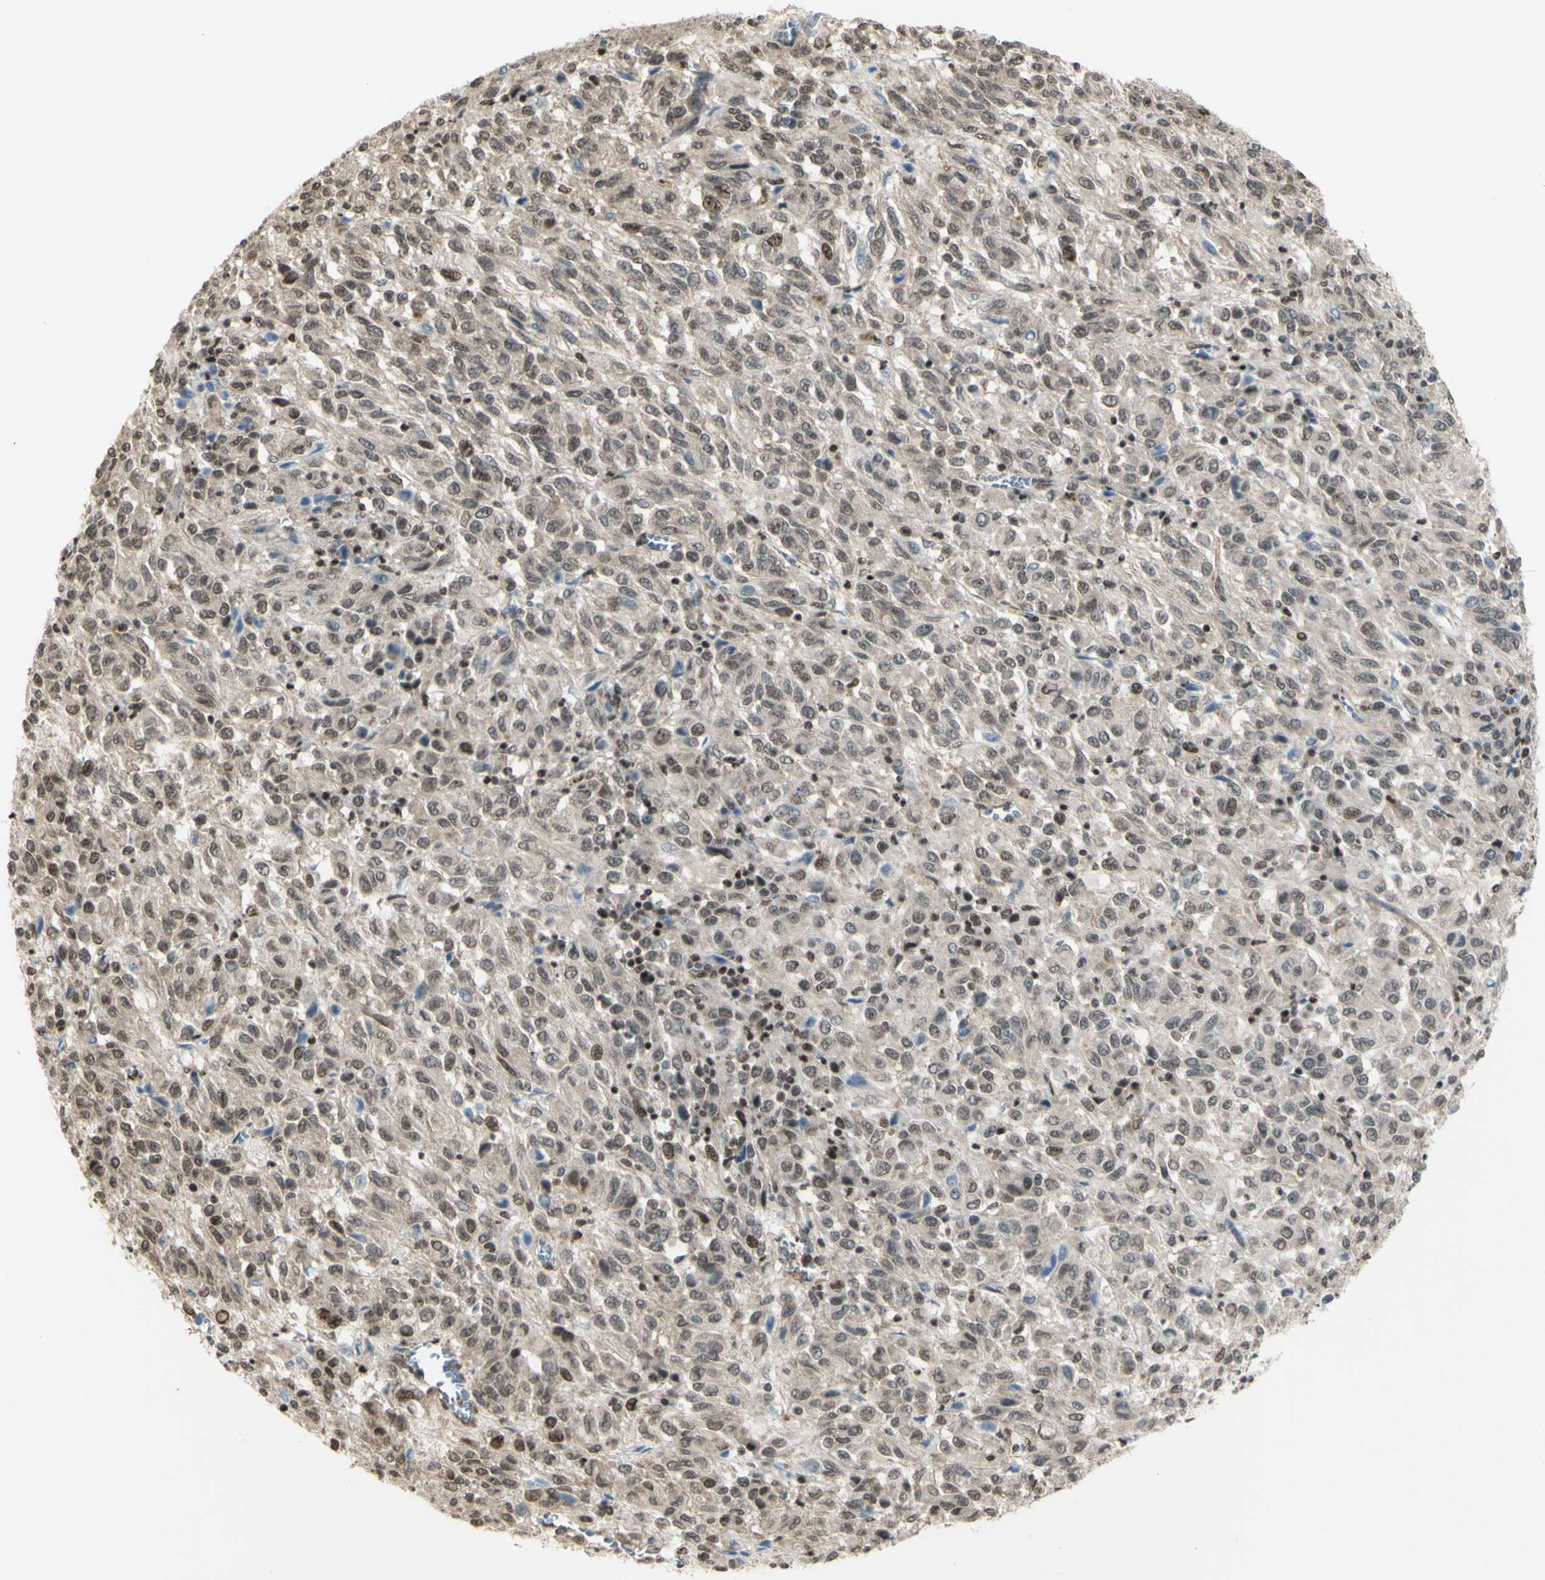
{"staining": {"intensity": "weak", "quantity": "25%-75%", "location": "nuclear"}, "tissue": "melanoma", "cell_type": "Tumor cells", "image_type": "cancer", "snomed": [{"axis": "morphology", "description": "Malignant melanoma, Metastatic site"}, {"axis": "topography", "description": "Lung"}], "caption": "The immunohistochemical stain shows weak nuclear positivity in tumor cells of melanoma tissue. The staining is performed using DAB (3,3'-diaminobenzidine) brown chromogen to label protein expression. The nuclei are counter-stained blue using hematoxylin.", "gene": "ZMYM6", "patient": {"sex": "male", "age": 64}}